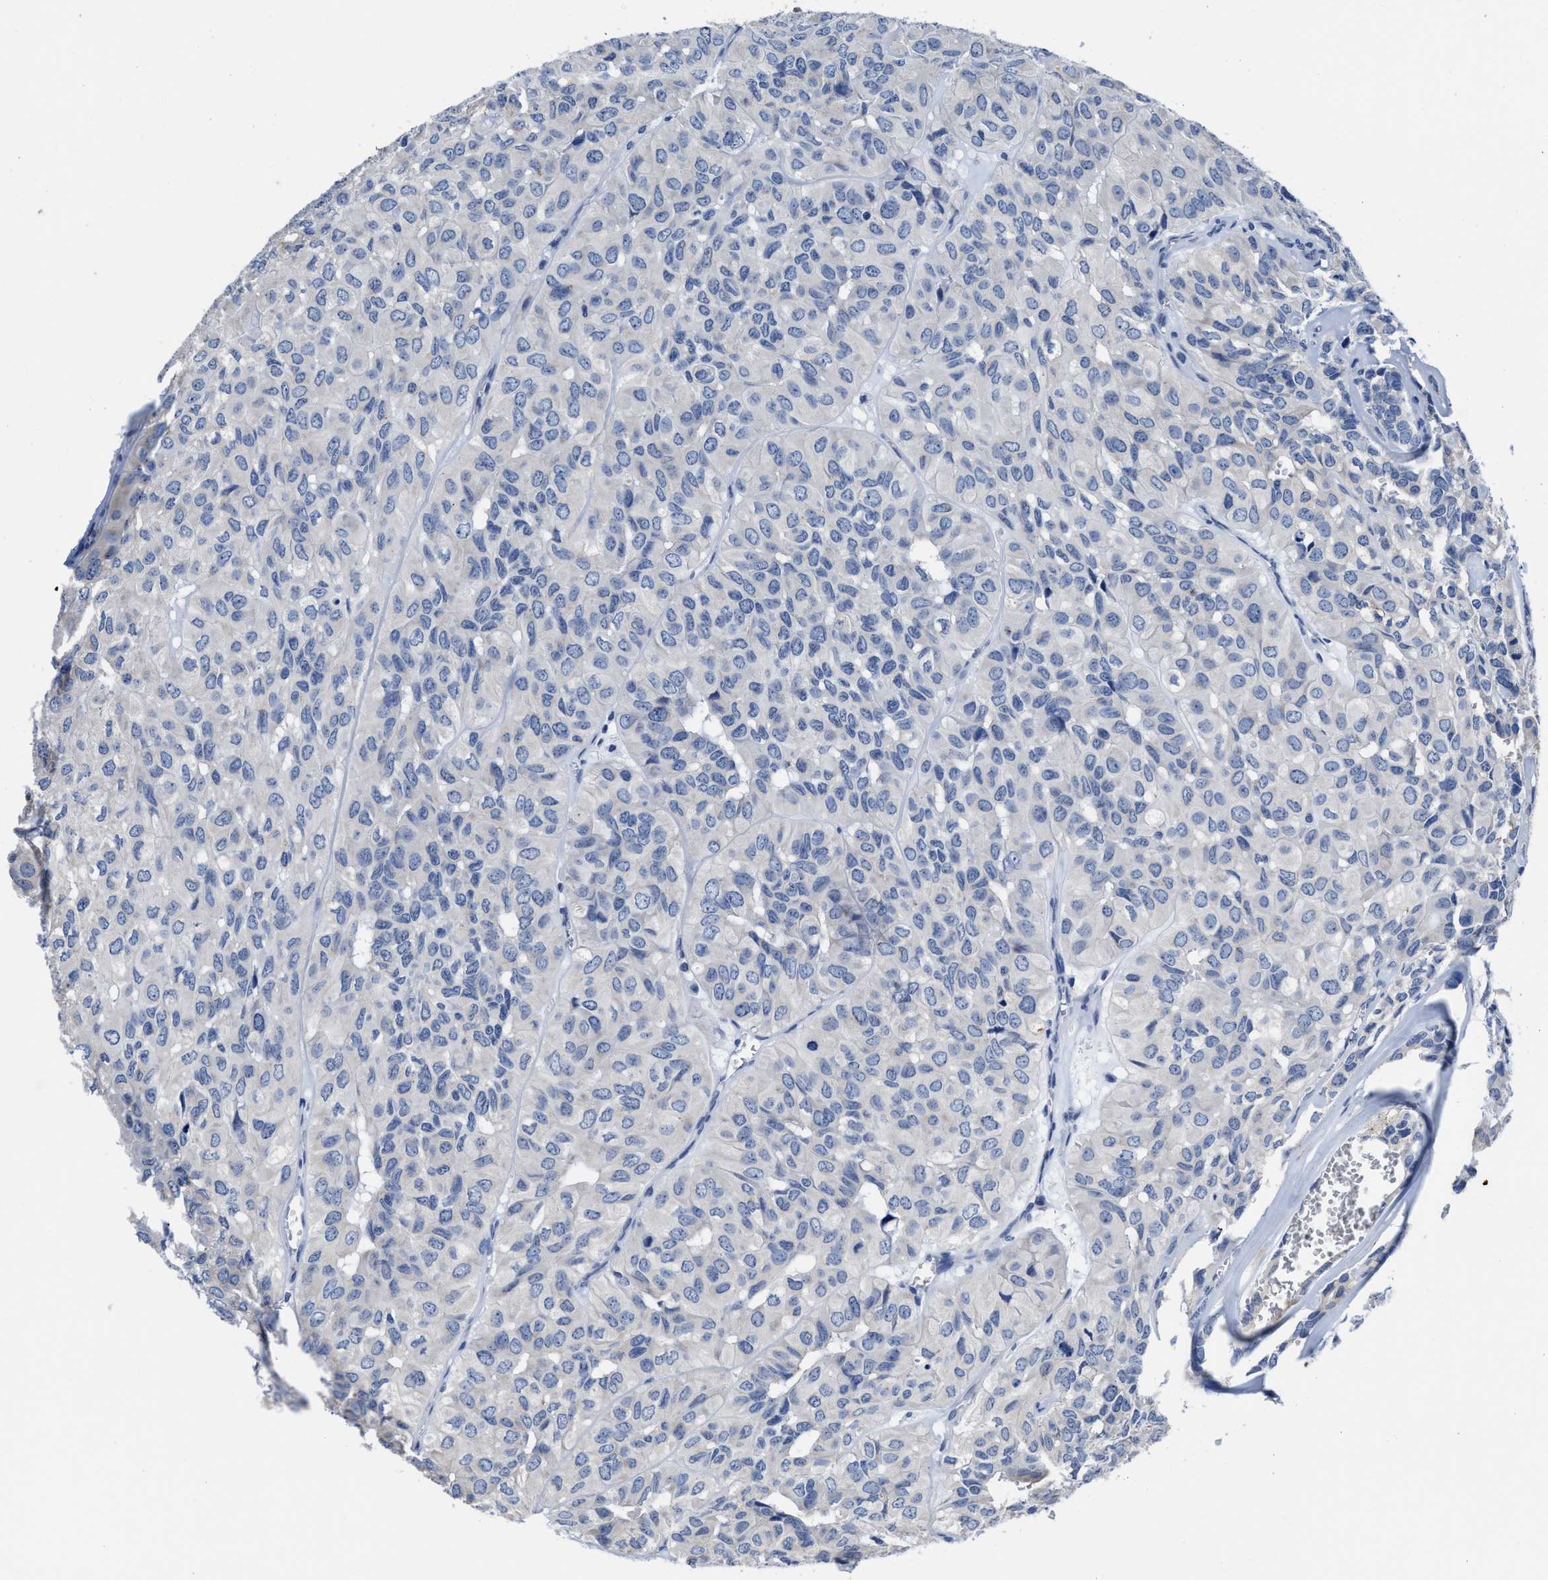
{"staining": {"intensity": "negative", "quantity": "none", "location": "none"}, "tissue": "head and neck cancer", "cell_type": "Tumor cells", "image_type": "cancer", "snomed": [{"axis": "morphology", "description": "Adenocarcinoma, NOS"}, {"axis": "topography", "description": "Salivary gland, NOS"}, {"axis": "topography", "description": "Head-Neck"}], "caption": "Protein analysis of adenocarcinoma (head and neck) demonstrates no significant staining in tumor cells.", "gene": "HOOK1", "patient": {"sex": "female", "age": 76}}